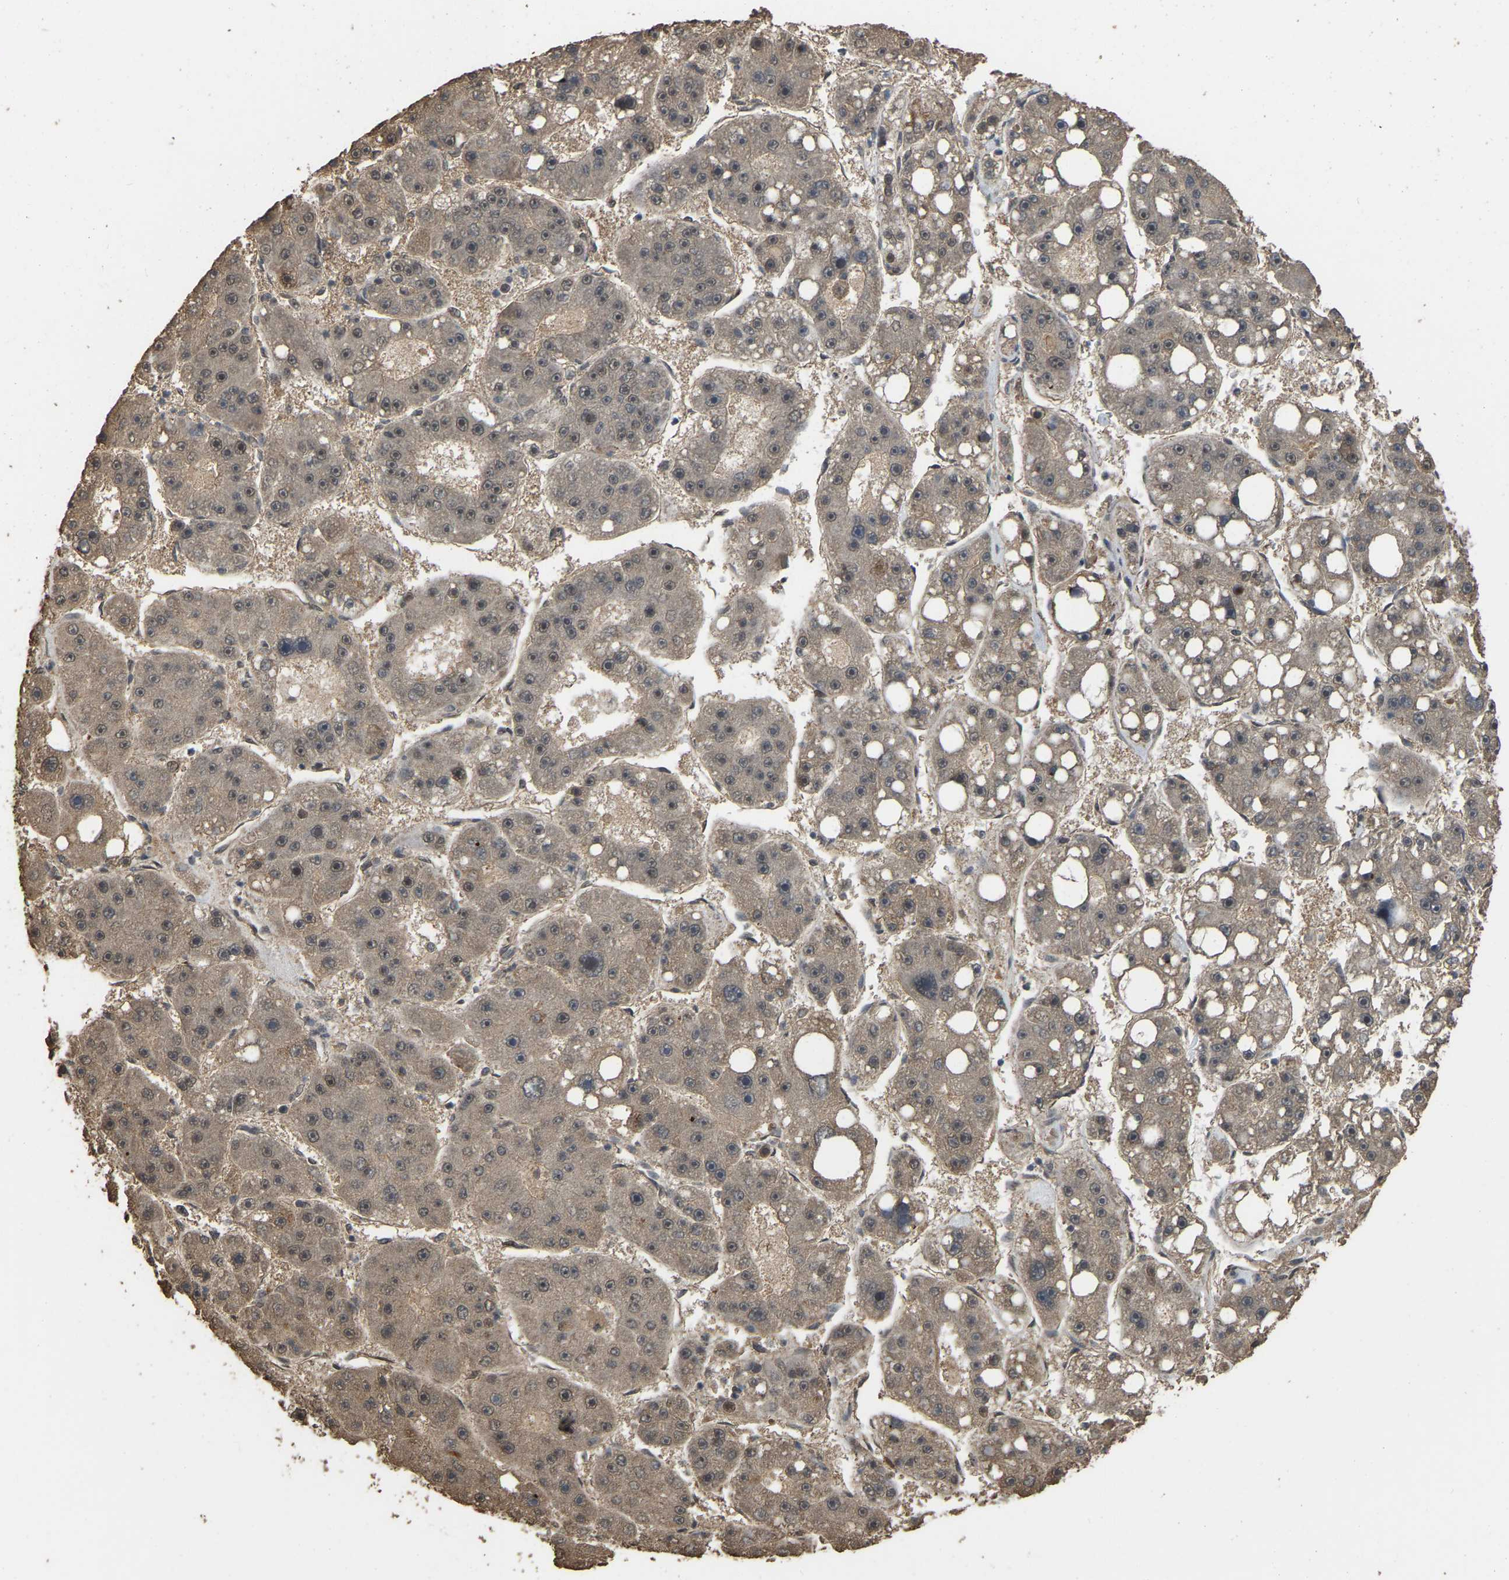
{"staining": {"intensity": "weak", "quantity": "<25%", "location": "cytoplasmic/membranous"}, "tissue": "liver cancer", "cell_type": "Tumor cells", "image_type": "cancer", "snomed": [{"axis": "morphology", "description": "Carcinoma, Hepatocellular, NOS"}, {"axis": "topography", "description": "Liver"}], "caption": "A histopathology image of liver hepatocellular carcinoma stained for a protein displays no brown staining in tumor cells. (DAB (3,3'-diaminobenzidine) immunohistochemistry (IHC) visualized using brightfield microscopy, high magnification).", "gene": "ARHGAP23", "patient": {"sex": "female", "age": 61}}